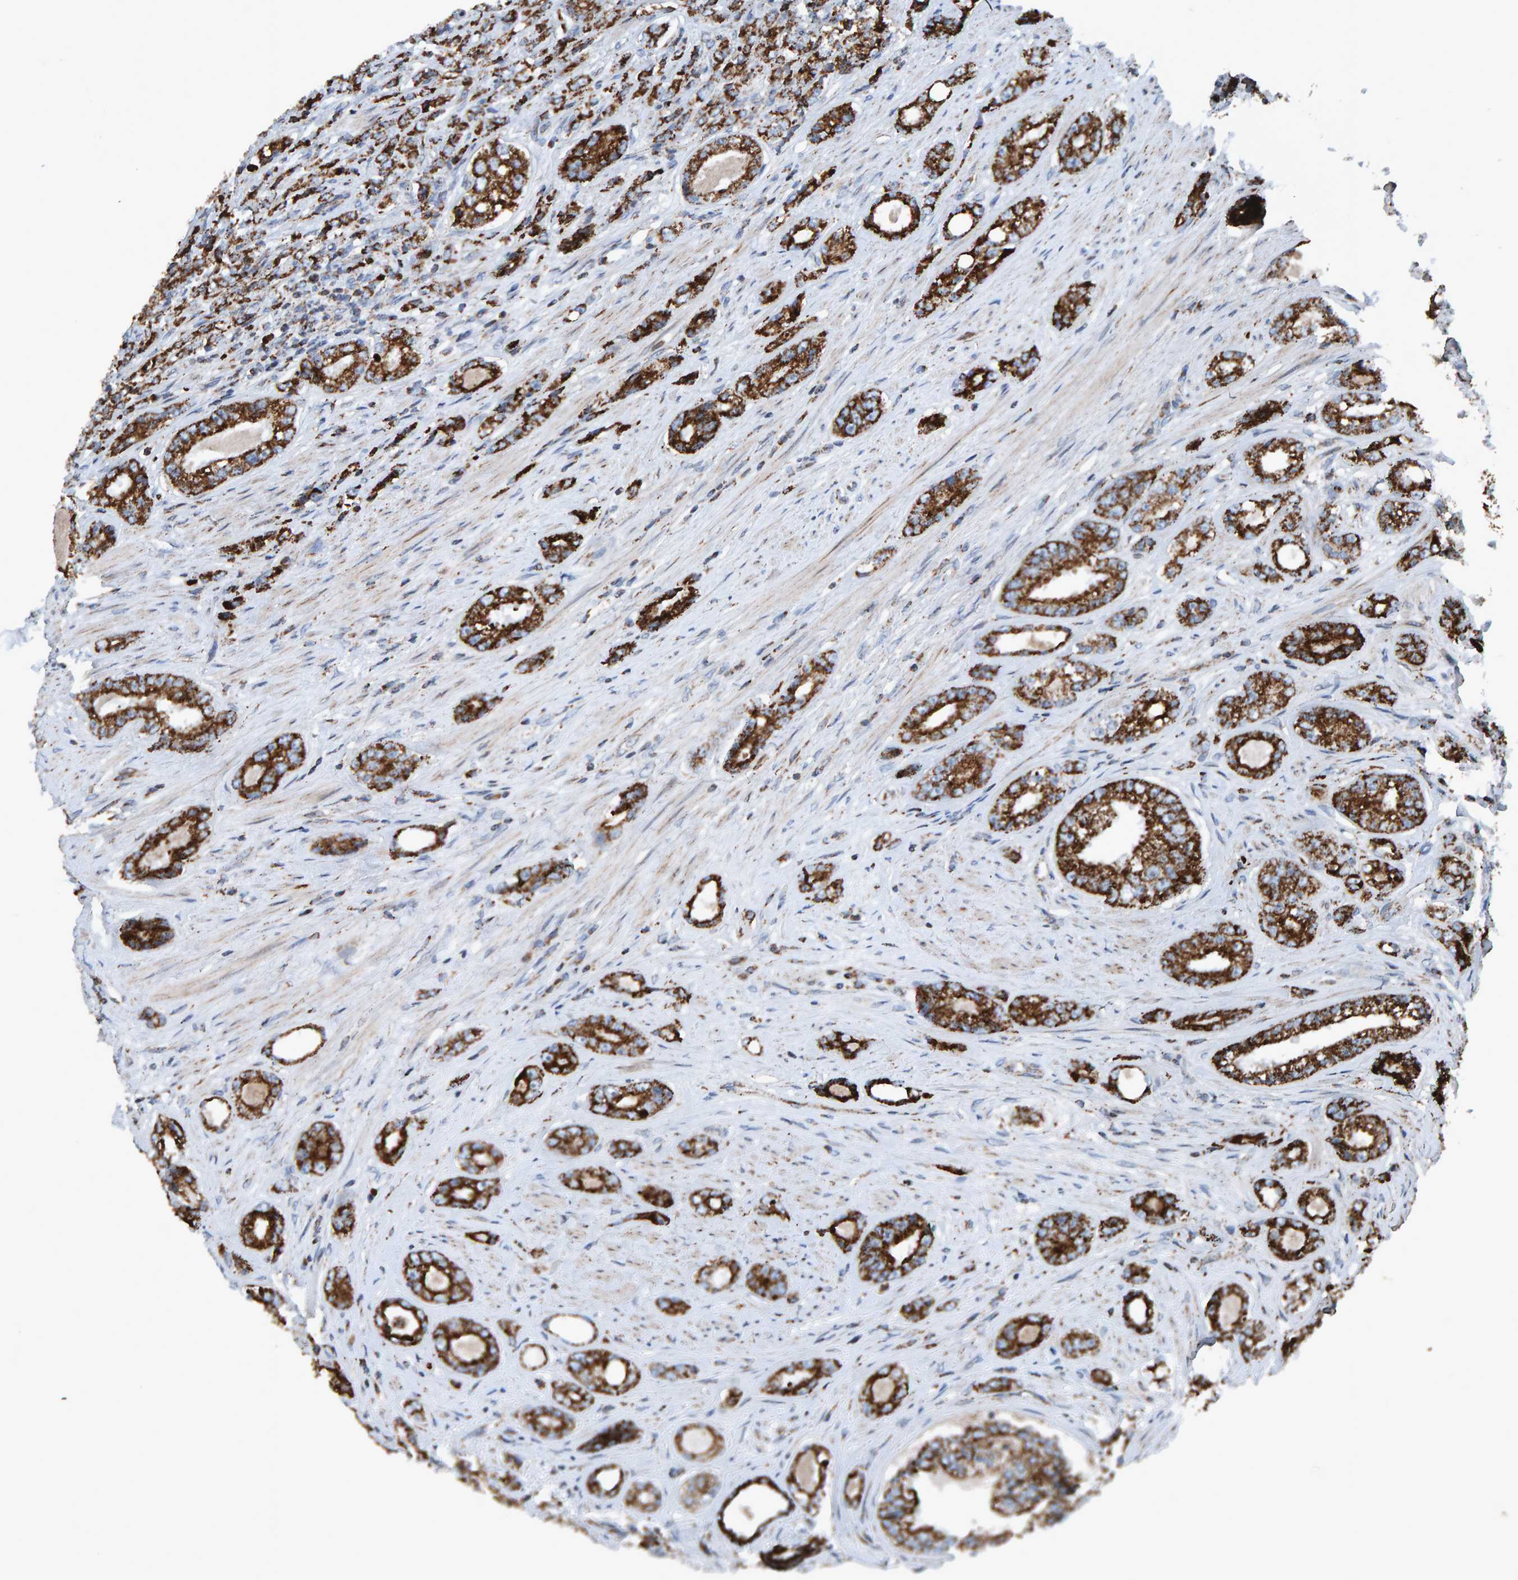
{"staining": {"intensity": "strong", "quantity": ">75%", "location": "cytoplasmic/membranous"}, "tissue": "prostate cancer", "cell_type": "Tumor cells", "image_type": "cancer", "snomed": [{"axis": "morphology", "description": "Adenocarcinoma, High grade"}, {"axis": "topography", "description": "Prostate"}], "caption": "Strong cytoplasmic/membranous staining is present in approximately >75% of tumor cells in prostate cancer.", "gene": "ZNF48", "patient": {"sex": "male", "age": 61}}